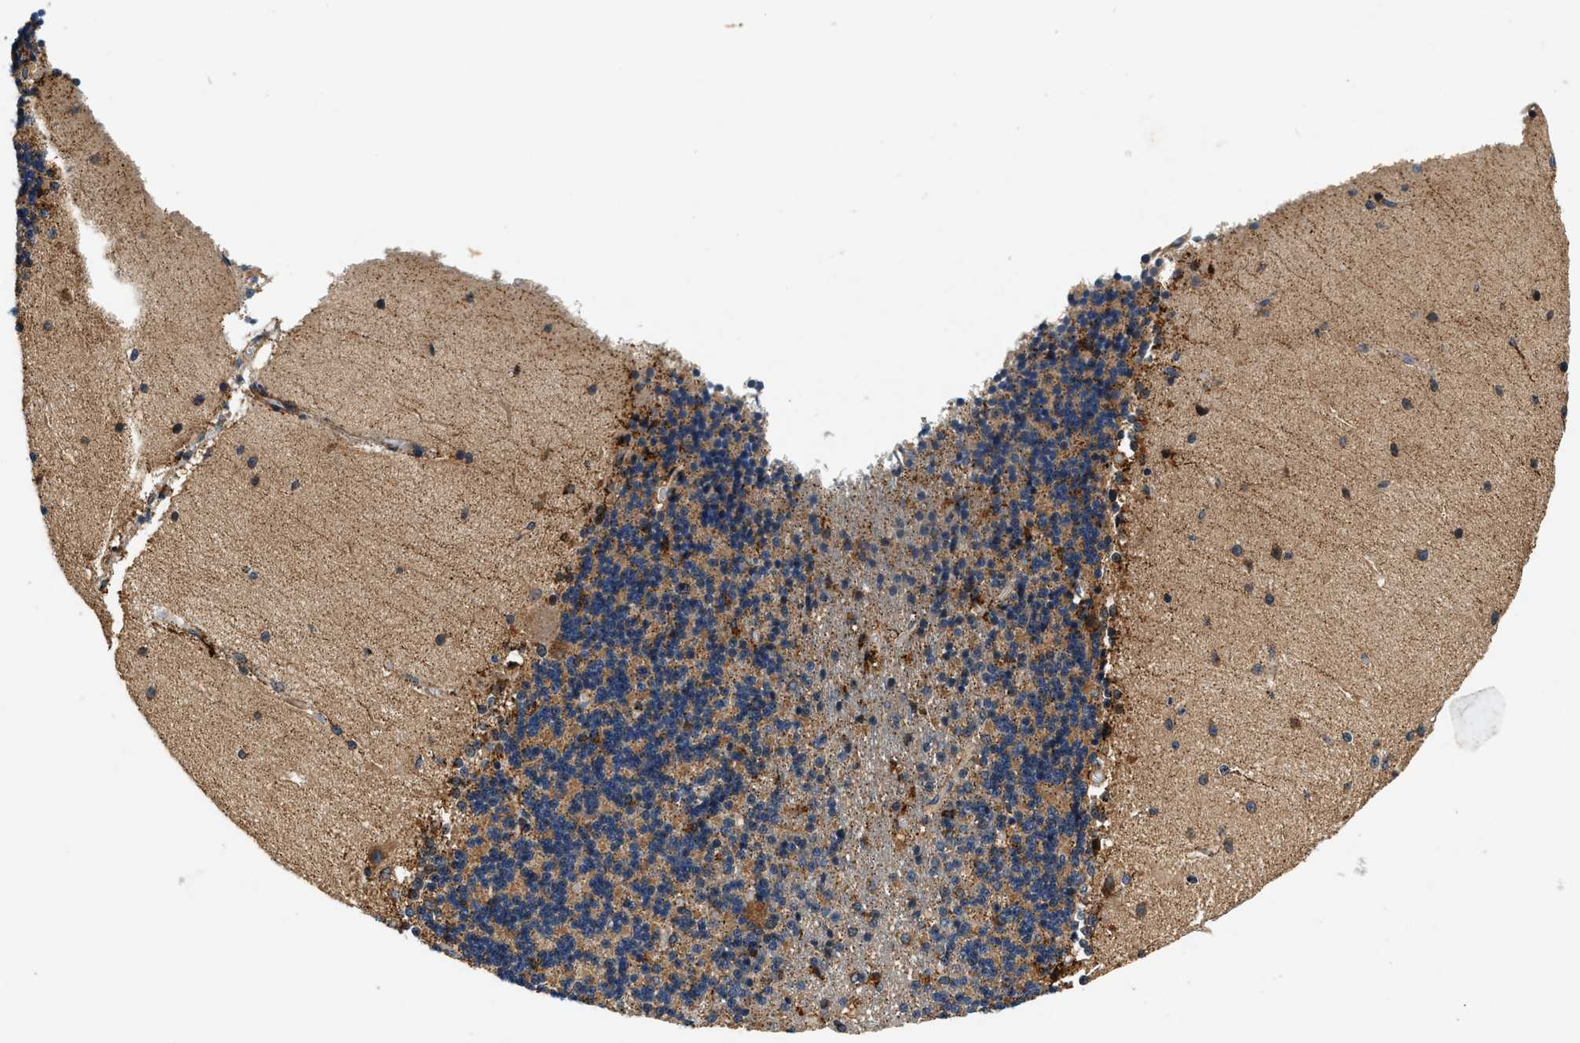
{"staining": {"intensity": "moderate", "quantity": ">75%", "location": "cytoplasmic/membranous"}, "tissue": "cerebellum", "cell_type": "Cells in granular layer", "image_type": "normal", "snomed": [{"axis": "morphology", "description": "Normal tissue, NOS"}, {"axis": "topography", "description": "Cerebellum"}], "caption": "Human cerebellum stained for a protein (brown) demonstrates moderate cytoplasmic/membranous positive staining in about >75% of cells in granular layer.", "gene": "DUSP10", "patient": {"sex": "female", "age": 54}}